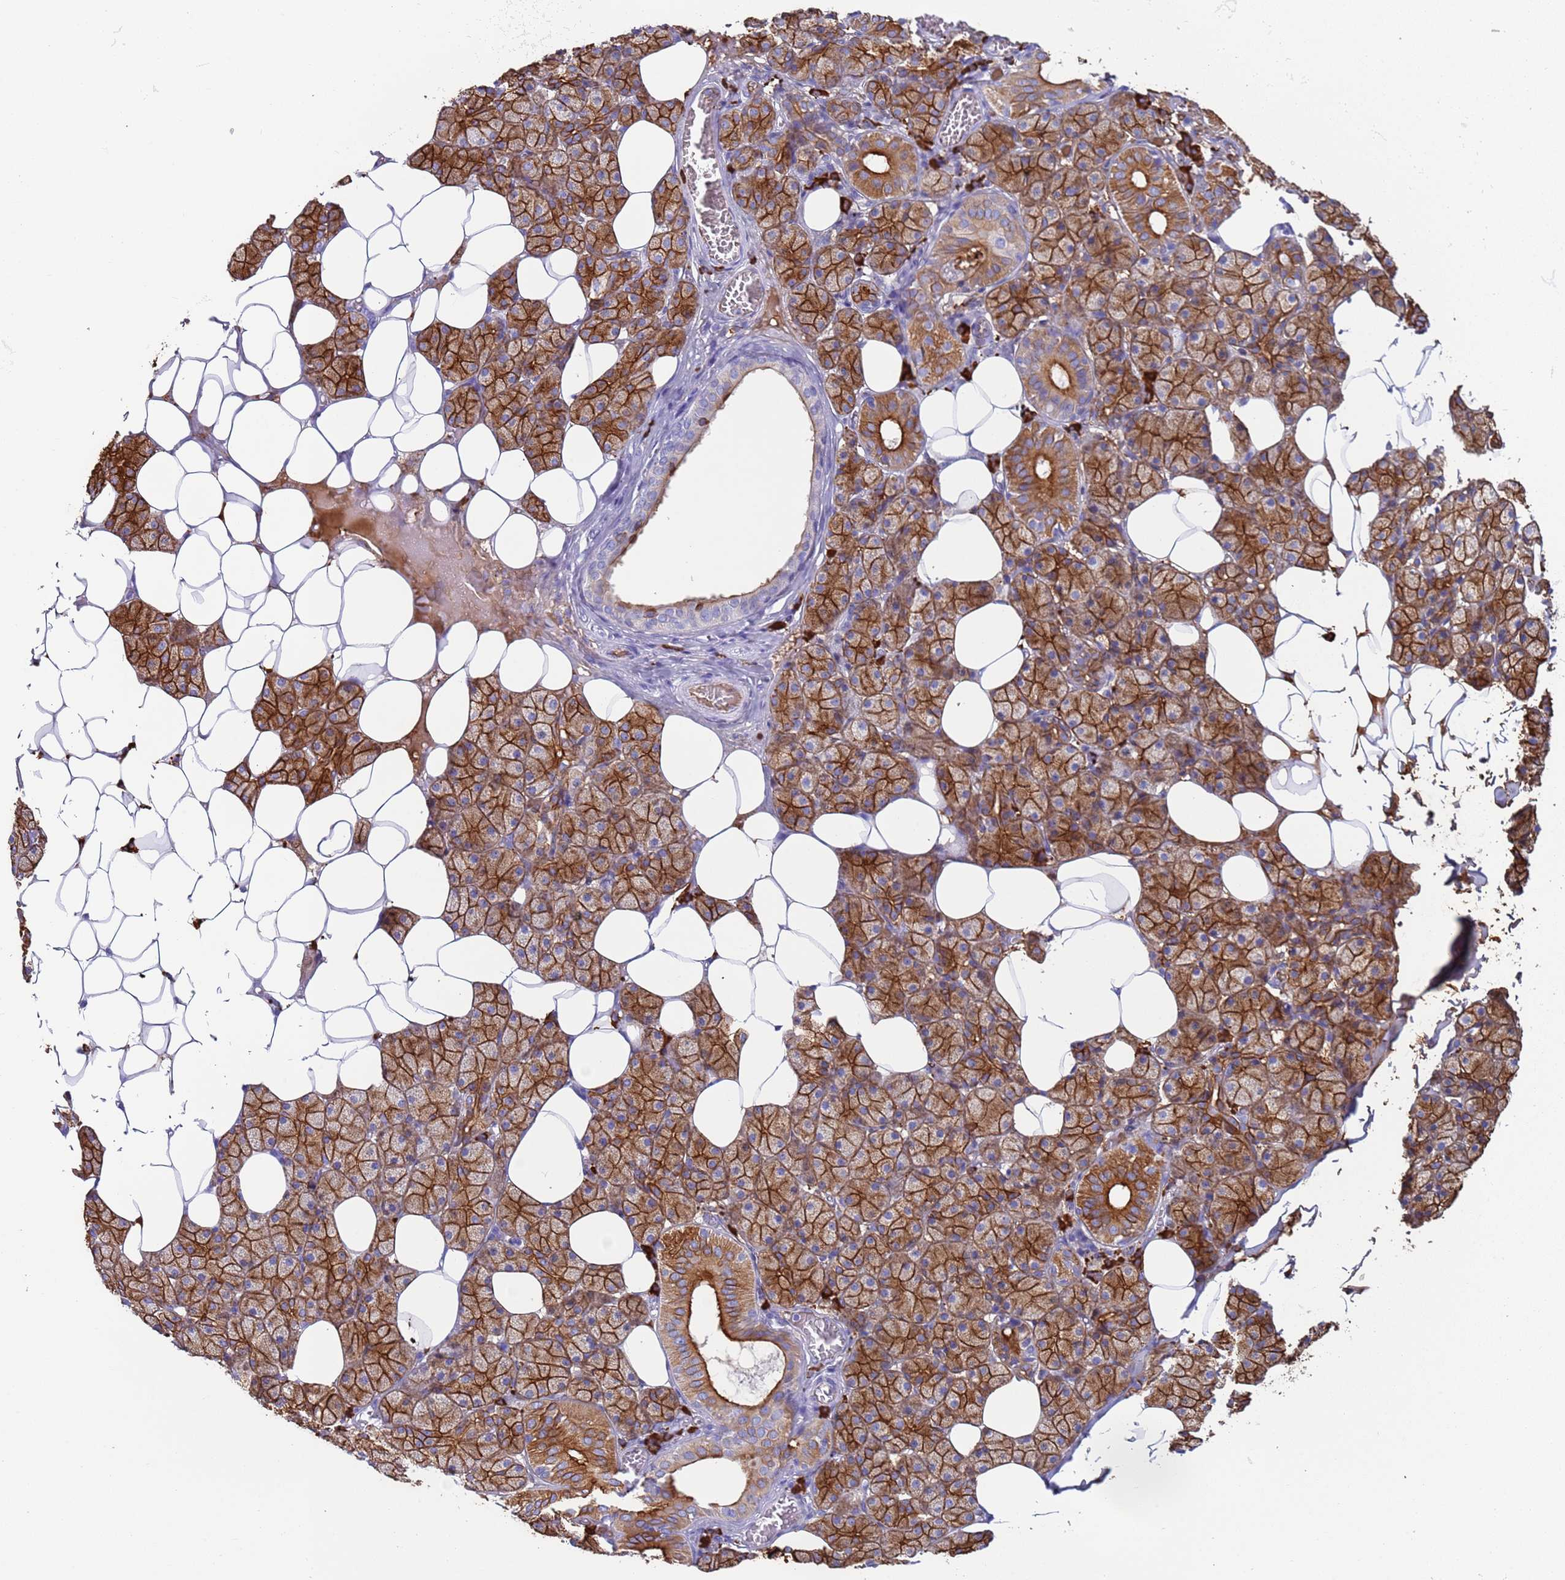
{"staining": {"intensity": "strong", "quantity": ">75%", "location": "cytoplasmic/membranous"}, "tissue": "salivary gland", "cell_type": "Glandular cells", "image_type": "normal", "snomed": [{"axis": "morphology", "description": "Normal tissue, NOS"}, {"axis": "topography", "description": "Salivary gland"}], "caption": "DAB immunohistochemical staining of normal salivary gland reveals strong cytoplasmic/membranous protein positivity in about >75% of glandular cells.", "gene": "CYSLTR2", "patient": {"sex": "female", "age": 33}}